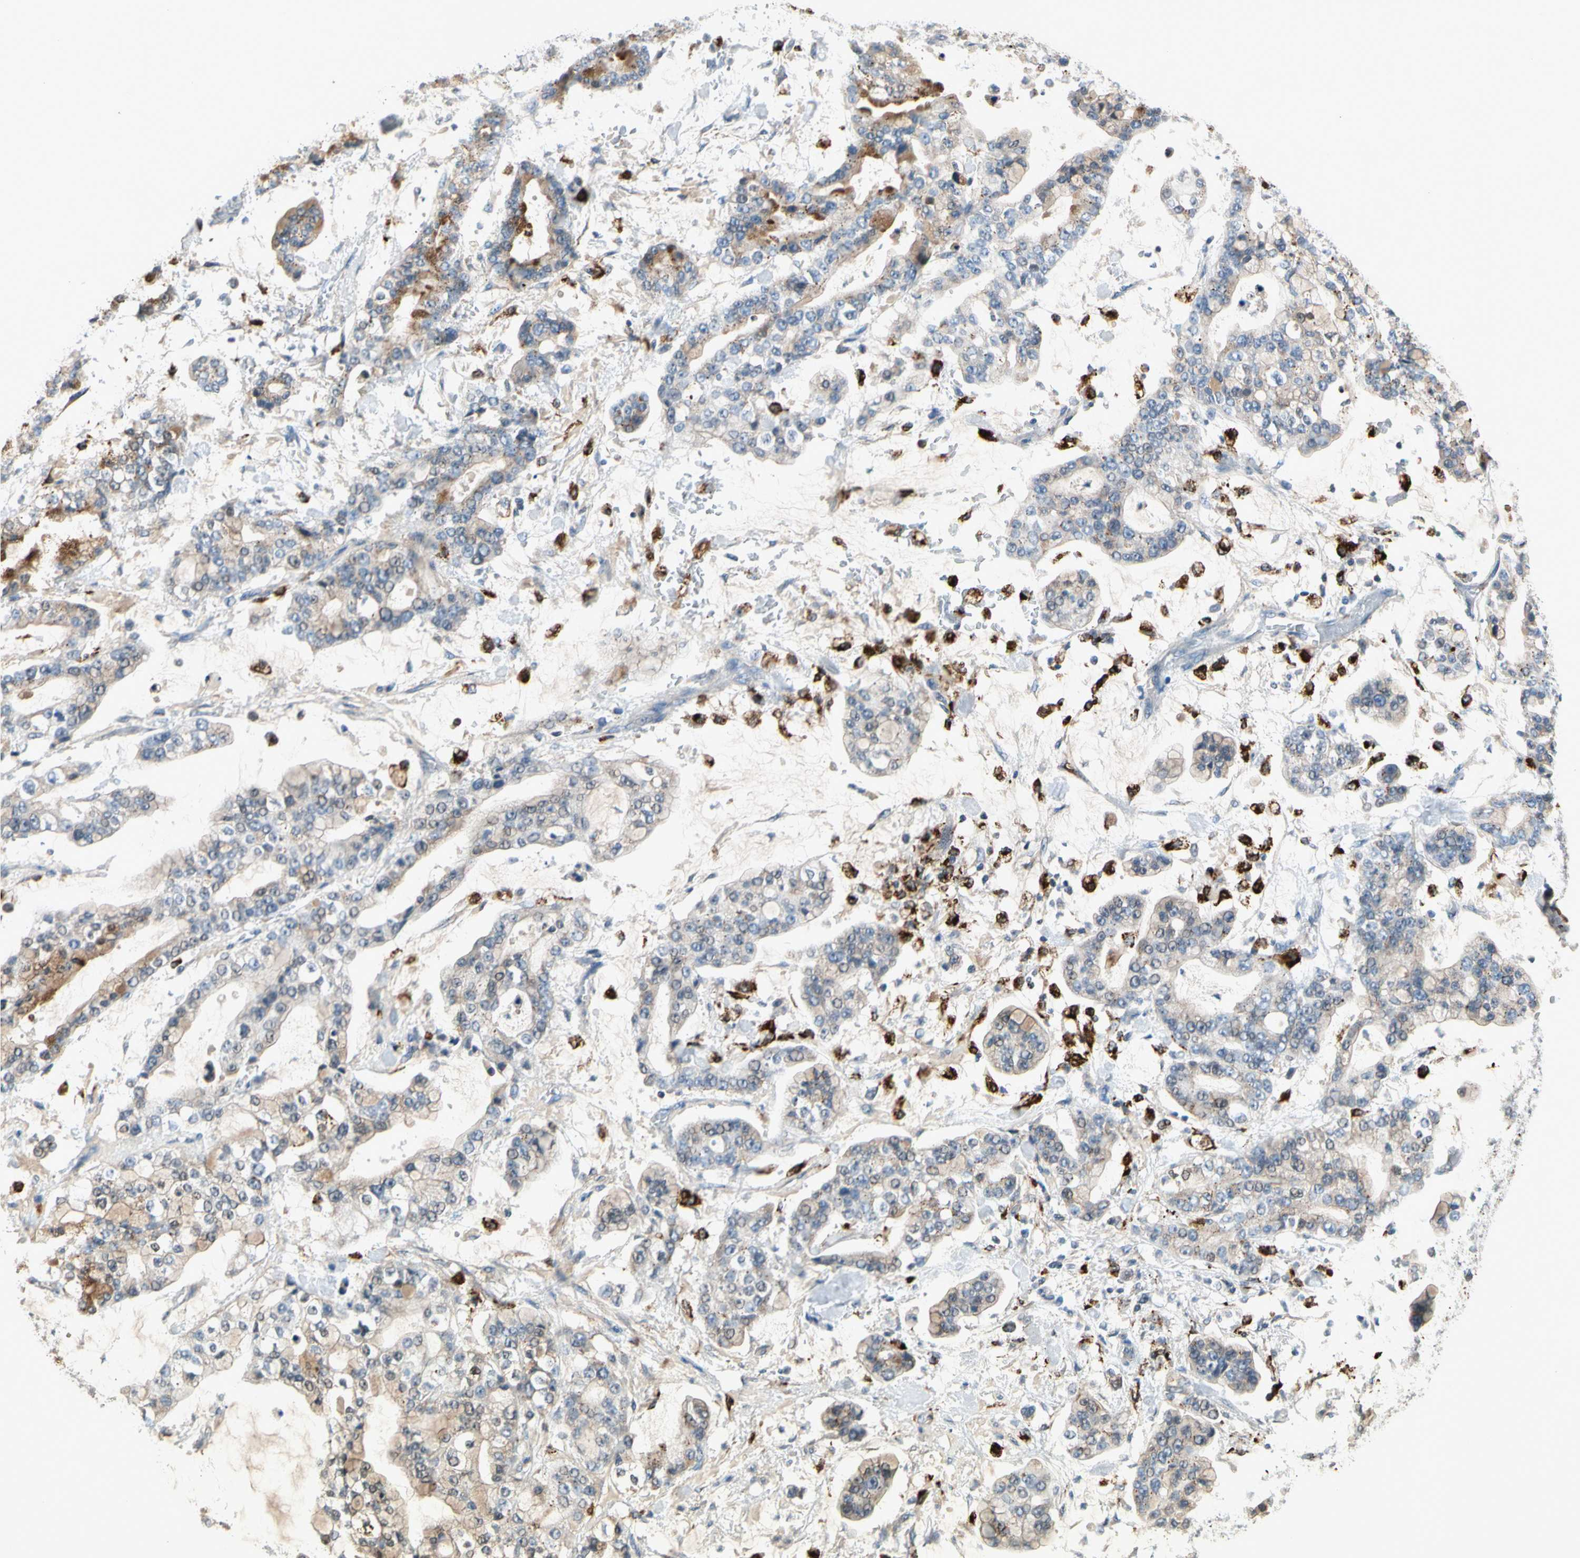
{"staining": {"intensity": "moderate", "quantity": "<25%", "location": "cytoplasmic/membranous"}, "tissue": "stomach cancer", "cell_type": "Tumor cells", "image_type": "cancer", "snomed": [{"axis": "morphology", "description": "Normal tissue, NOS"}, {"axis": "morphology", "description": "Adenocarcinoma, NOS"}, {"axis": "topography", "description": "Stomach, upper"}, {"axis": "topography", "description": "Stomach"}], "caption": "This micrograph reveals IHC staining of stomach cancer, with low moderate cytoplasmic/membranous staining in about <25% of tumor cells.", "gene": "GM2A", "patient": {"sex": "male", "age": 76}}